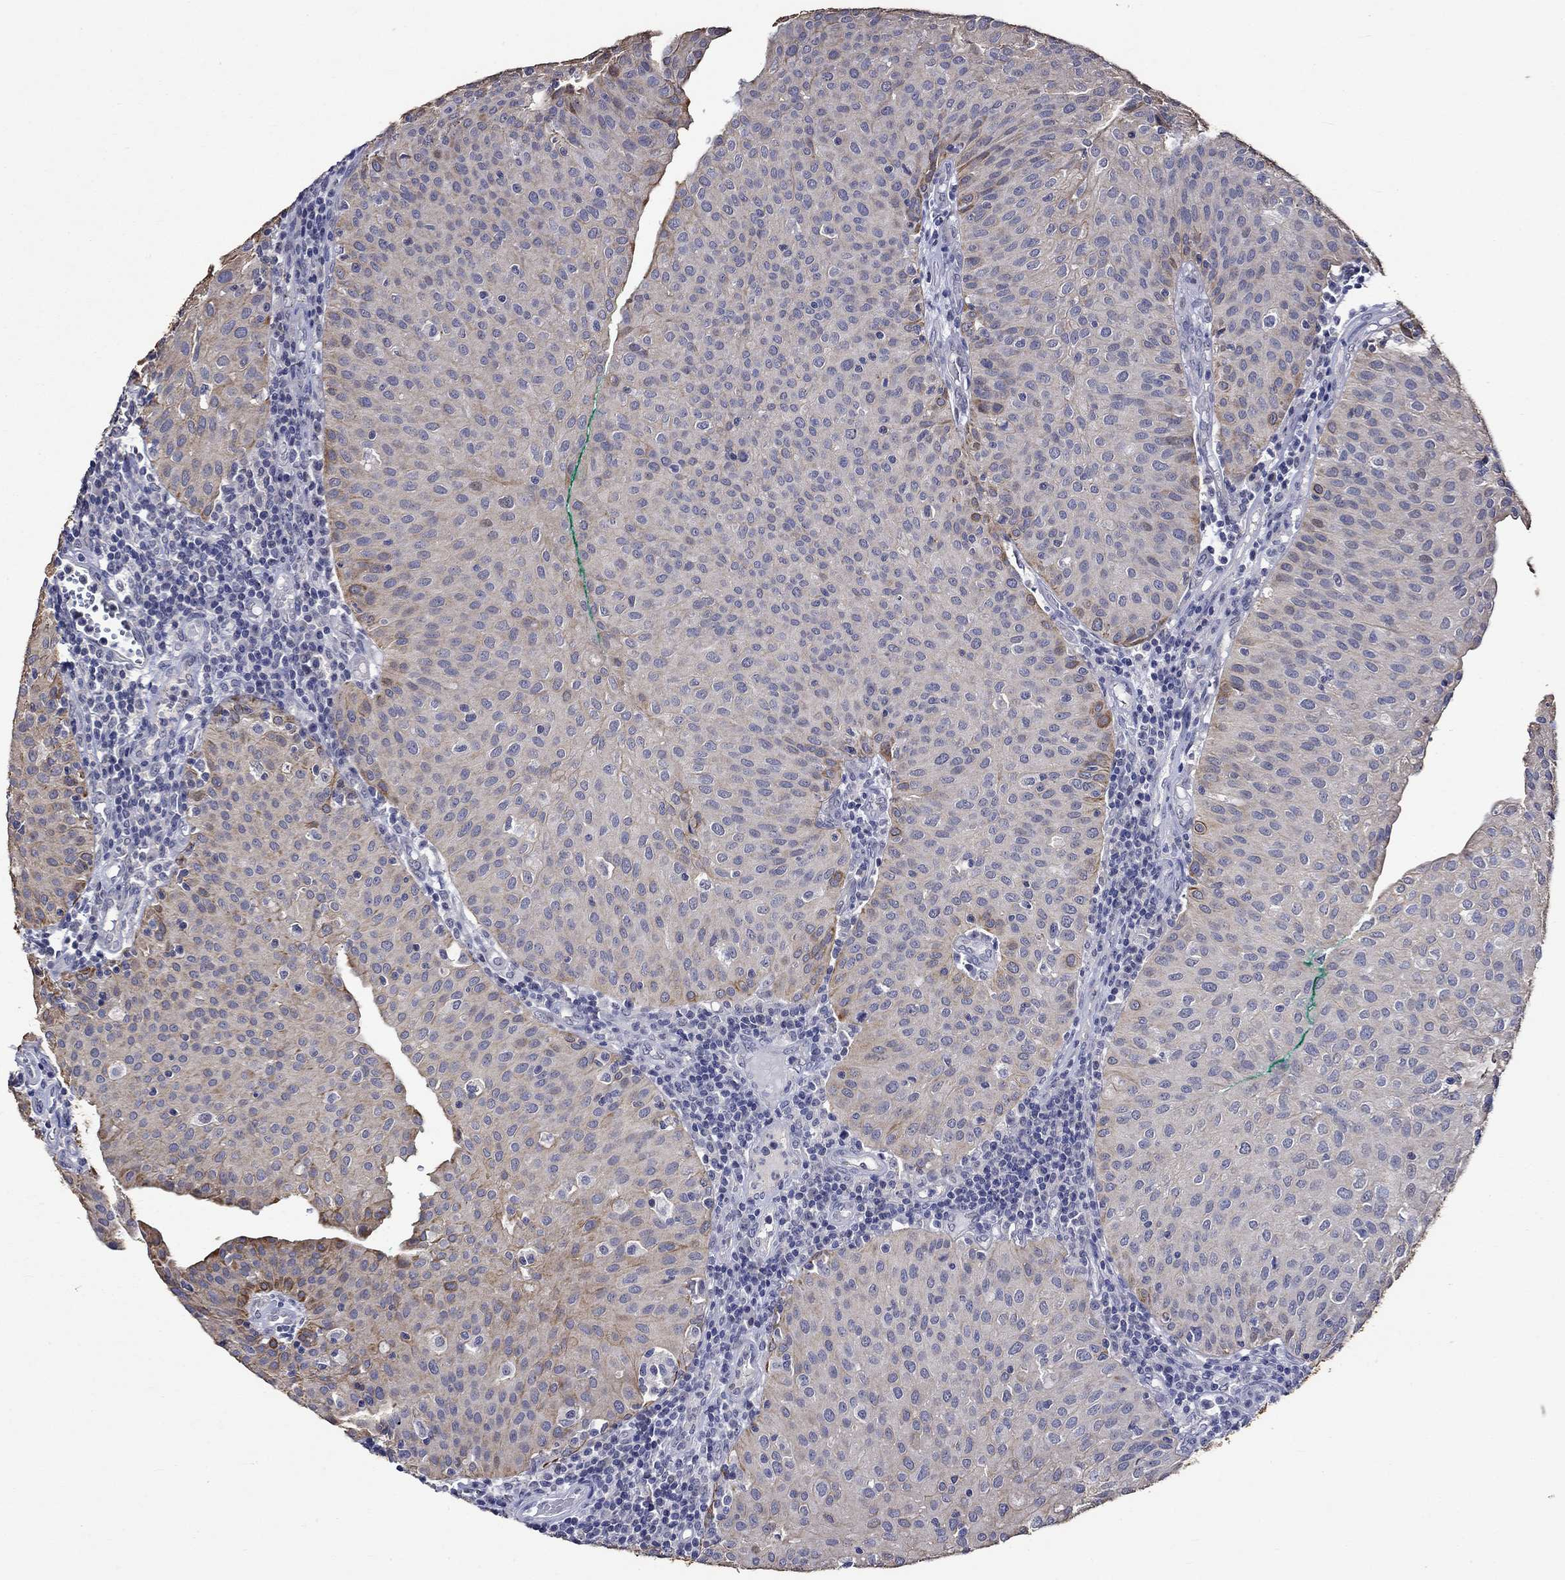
{"staining": {"intensity": "moderate", "quantity": "<25%", "location": "cytoplasmic/membranous"}, "tissue": "urothelial cancer", "cell_type": "Tumor cells", "image_type": "cancer", "snomed": [{"axis": "morphology", "description": "Urothelial carcinoma, Low grade"}, {"axis": "topography", "description": "Urinary bladder"}], "caption": "Protein staining reveals moderate cytoplasmic/membranous positivity in approximately <25% of tumor cells in urothelial carcinoma (low-grade).", "gene": "DDX3Y", "patient": {"sex": "male", "age": 54}}